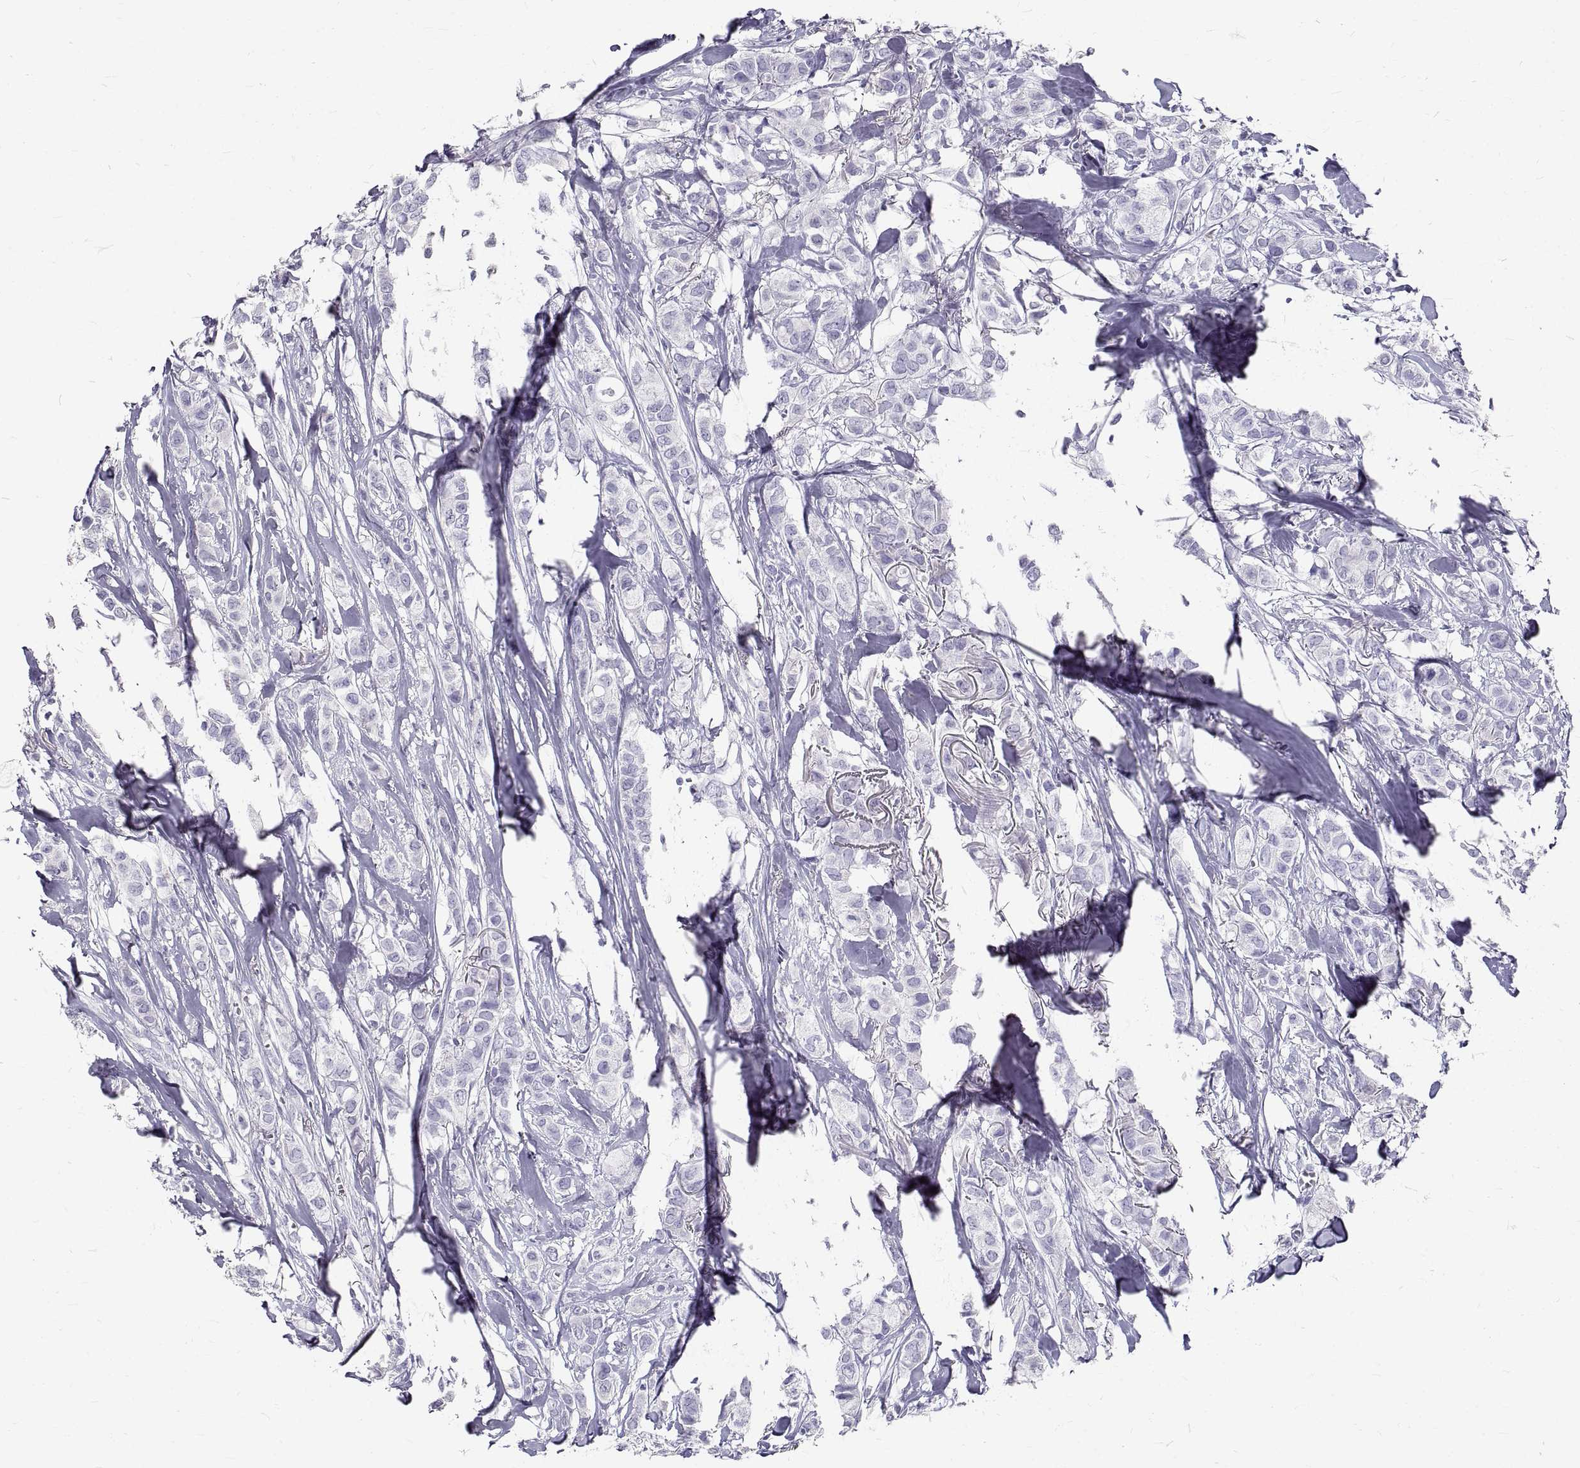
{"staining": {"intensity": "negative", "quantity": "none", "location": "none"}, "tissue": "breast cancer", "cell_type": "Tumor cells", "image_type": "cancer", "snomed": [{"axis": "morphology", "description": "Duct carcinoma"}, {"axis": "topography", "description": "Breast"}], "caption": "High power microscopy micrograph of an IHC image of breast cancer (intraductal carcinoma), revealing no significant expression in tumor cells.", "gene": "GNG12", "patient": {"sex": "female", "age": 85}}